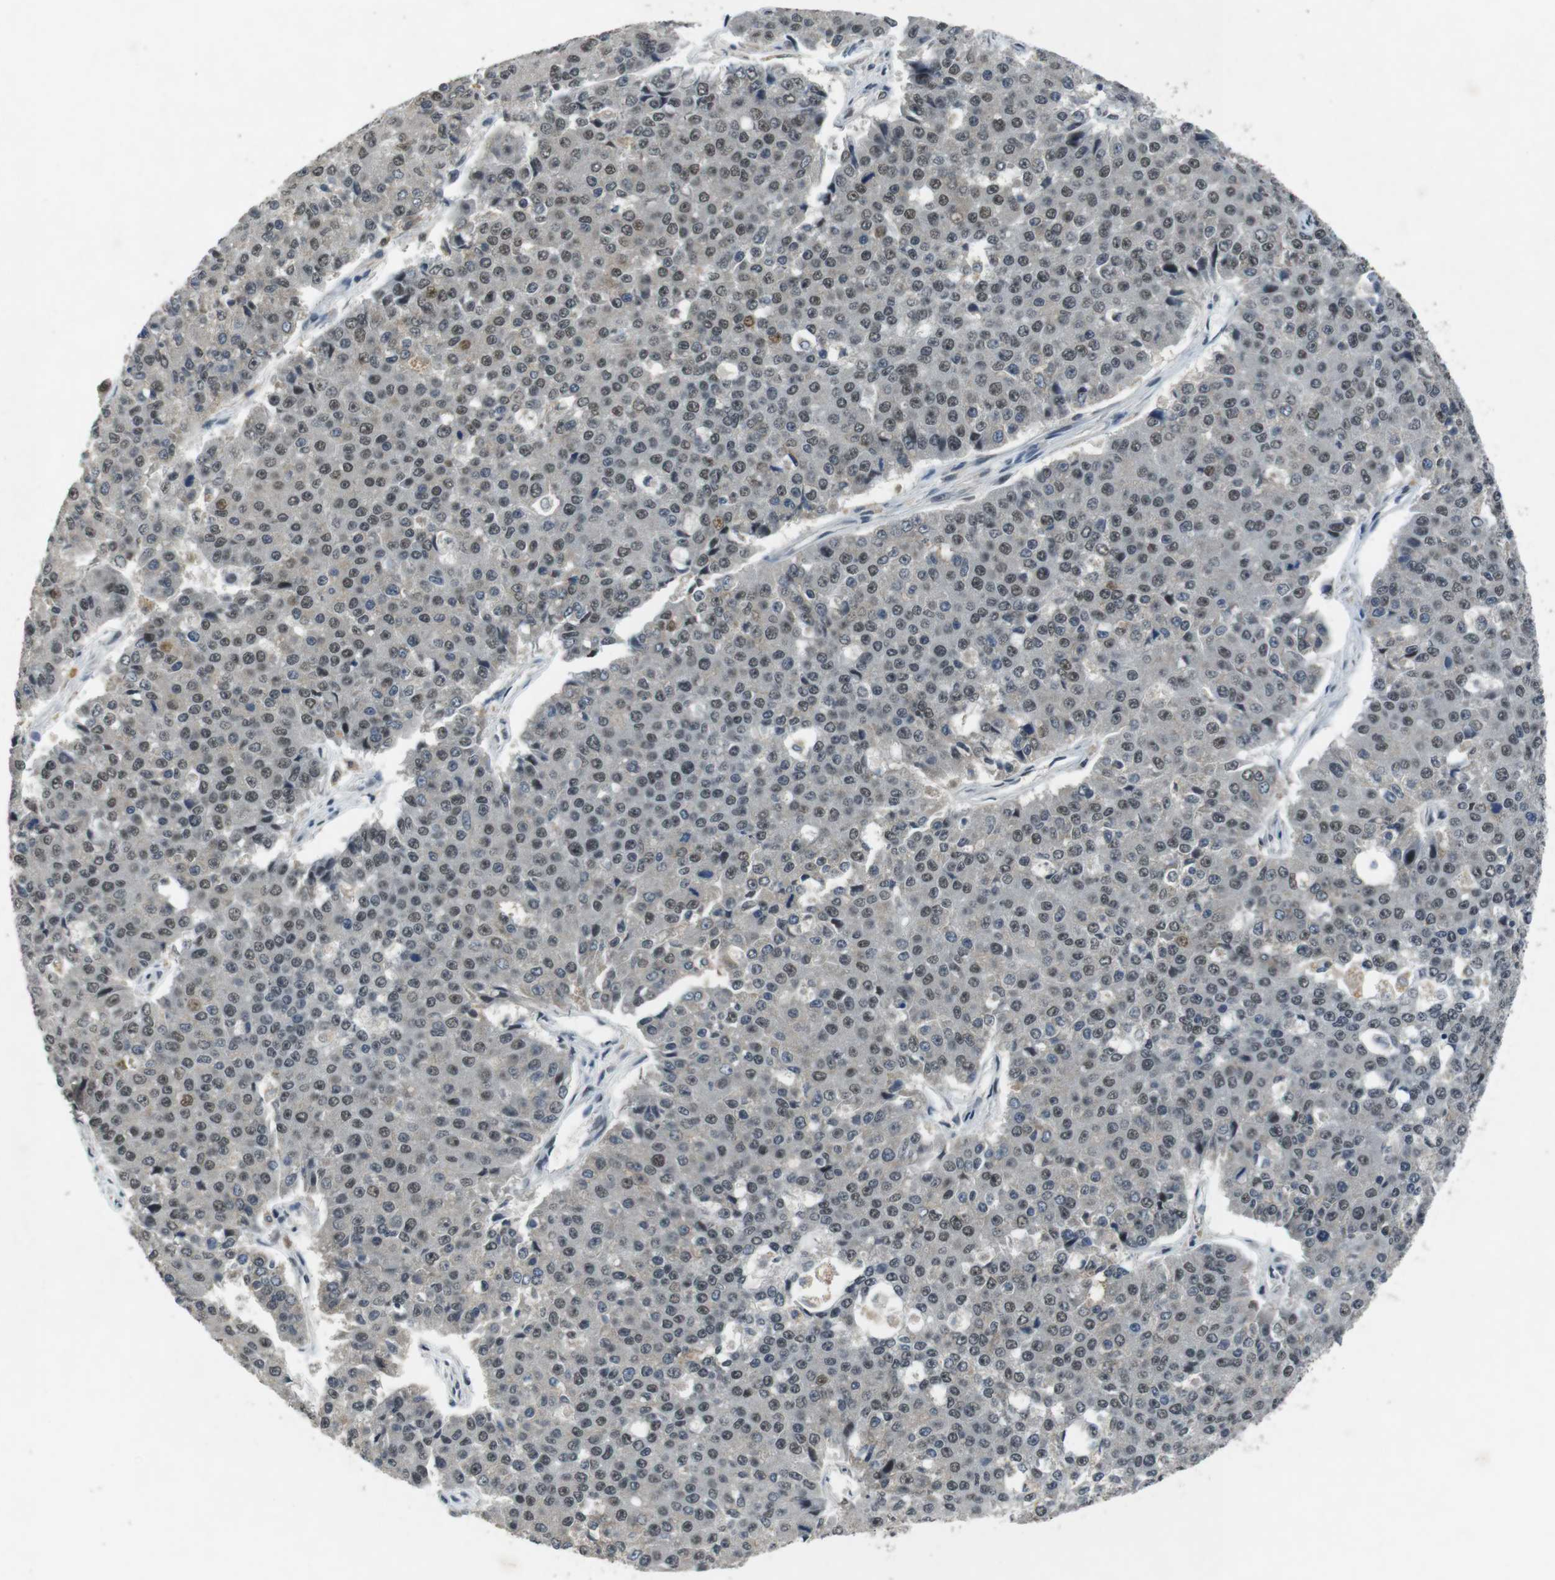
{"staining": {"intensity": "weak", "quantity": ">75%", "location": "nuclear"}, "tissue": "pancreatic cancer", "cell_type": "Tumor cells", "image_type": "cancer", "snomed": [{"axis": "morphology", "description": "Adenocarcinoma, NOS"}, {"axis": "topography", "description": "Pancreas"}], "caption": "Immunohistochemistry micrograph of neoplastic tissue: pancreatic cancer stained using immunohistochemistry (IHC) demonstrates low levels of weak protein expression localized specifically in the nuclear of tumor cells, appearing as a nuclear brown color.", "gene": "USP7", "patient": {"sex": "male", "age": 50}}